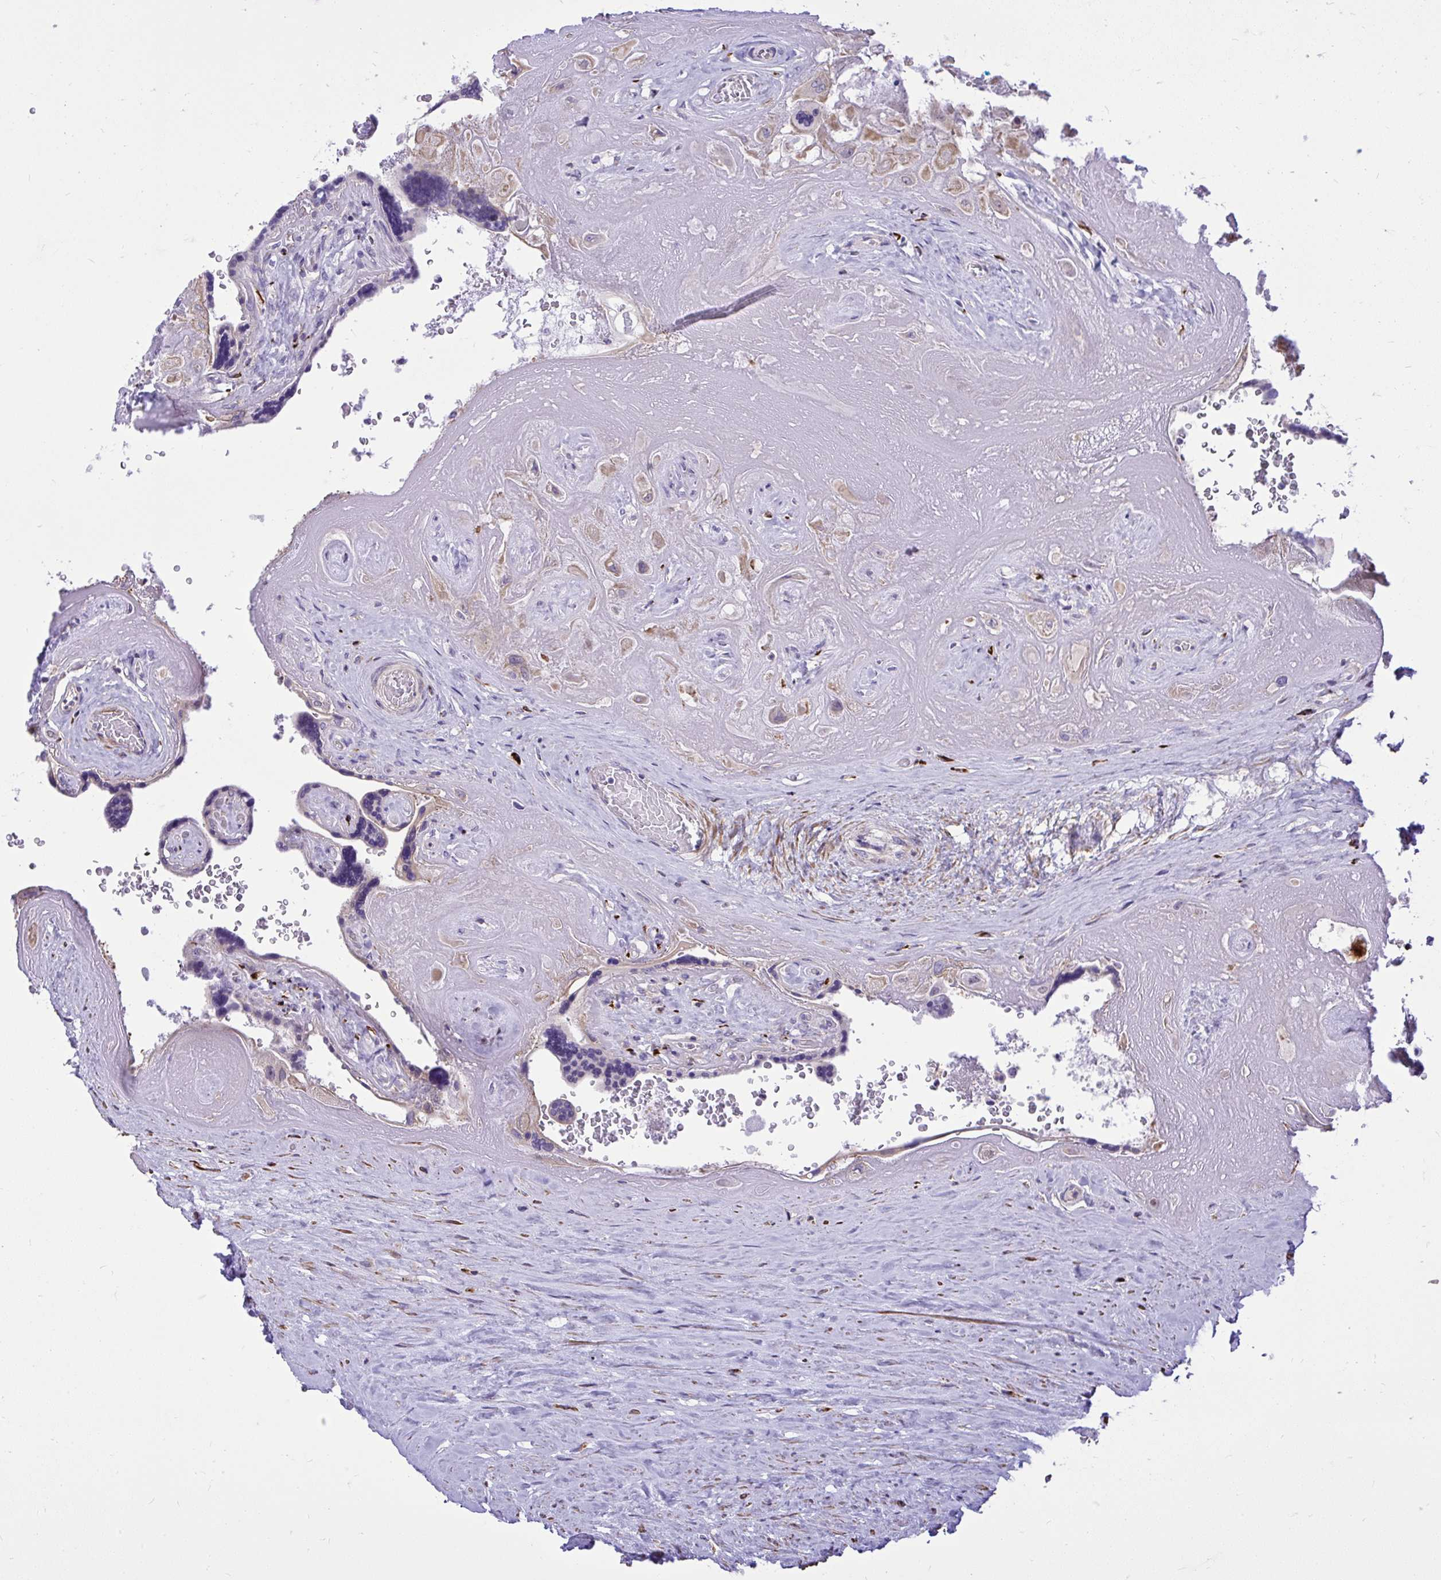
{"staining": {"intensity": "weak", "quantity": "<25%", "location": "cytoplasmic/membranous"}, "tissue": "placenta", "cell_type": "Decidual cells", "image_type": "normal", "snomed": [{"axis": "morphology", "description": "Normal tissue, NOS"}, {"axis": "topography", "description": "Placenta"}], "caption": "Decidual cells show no significant protein staining in normal placenta. The staining is performed using DAB (3,3'-diaminobenzidine) brown chromogen with nuclei counter-stained in using hematoxylin.", "gene": "GRK4", "patient": {"sex": "female", "age": 32}}